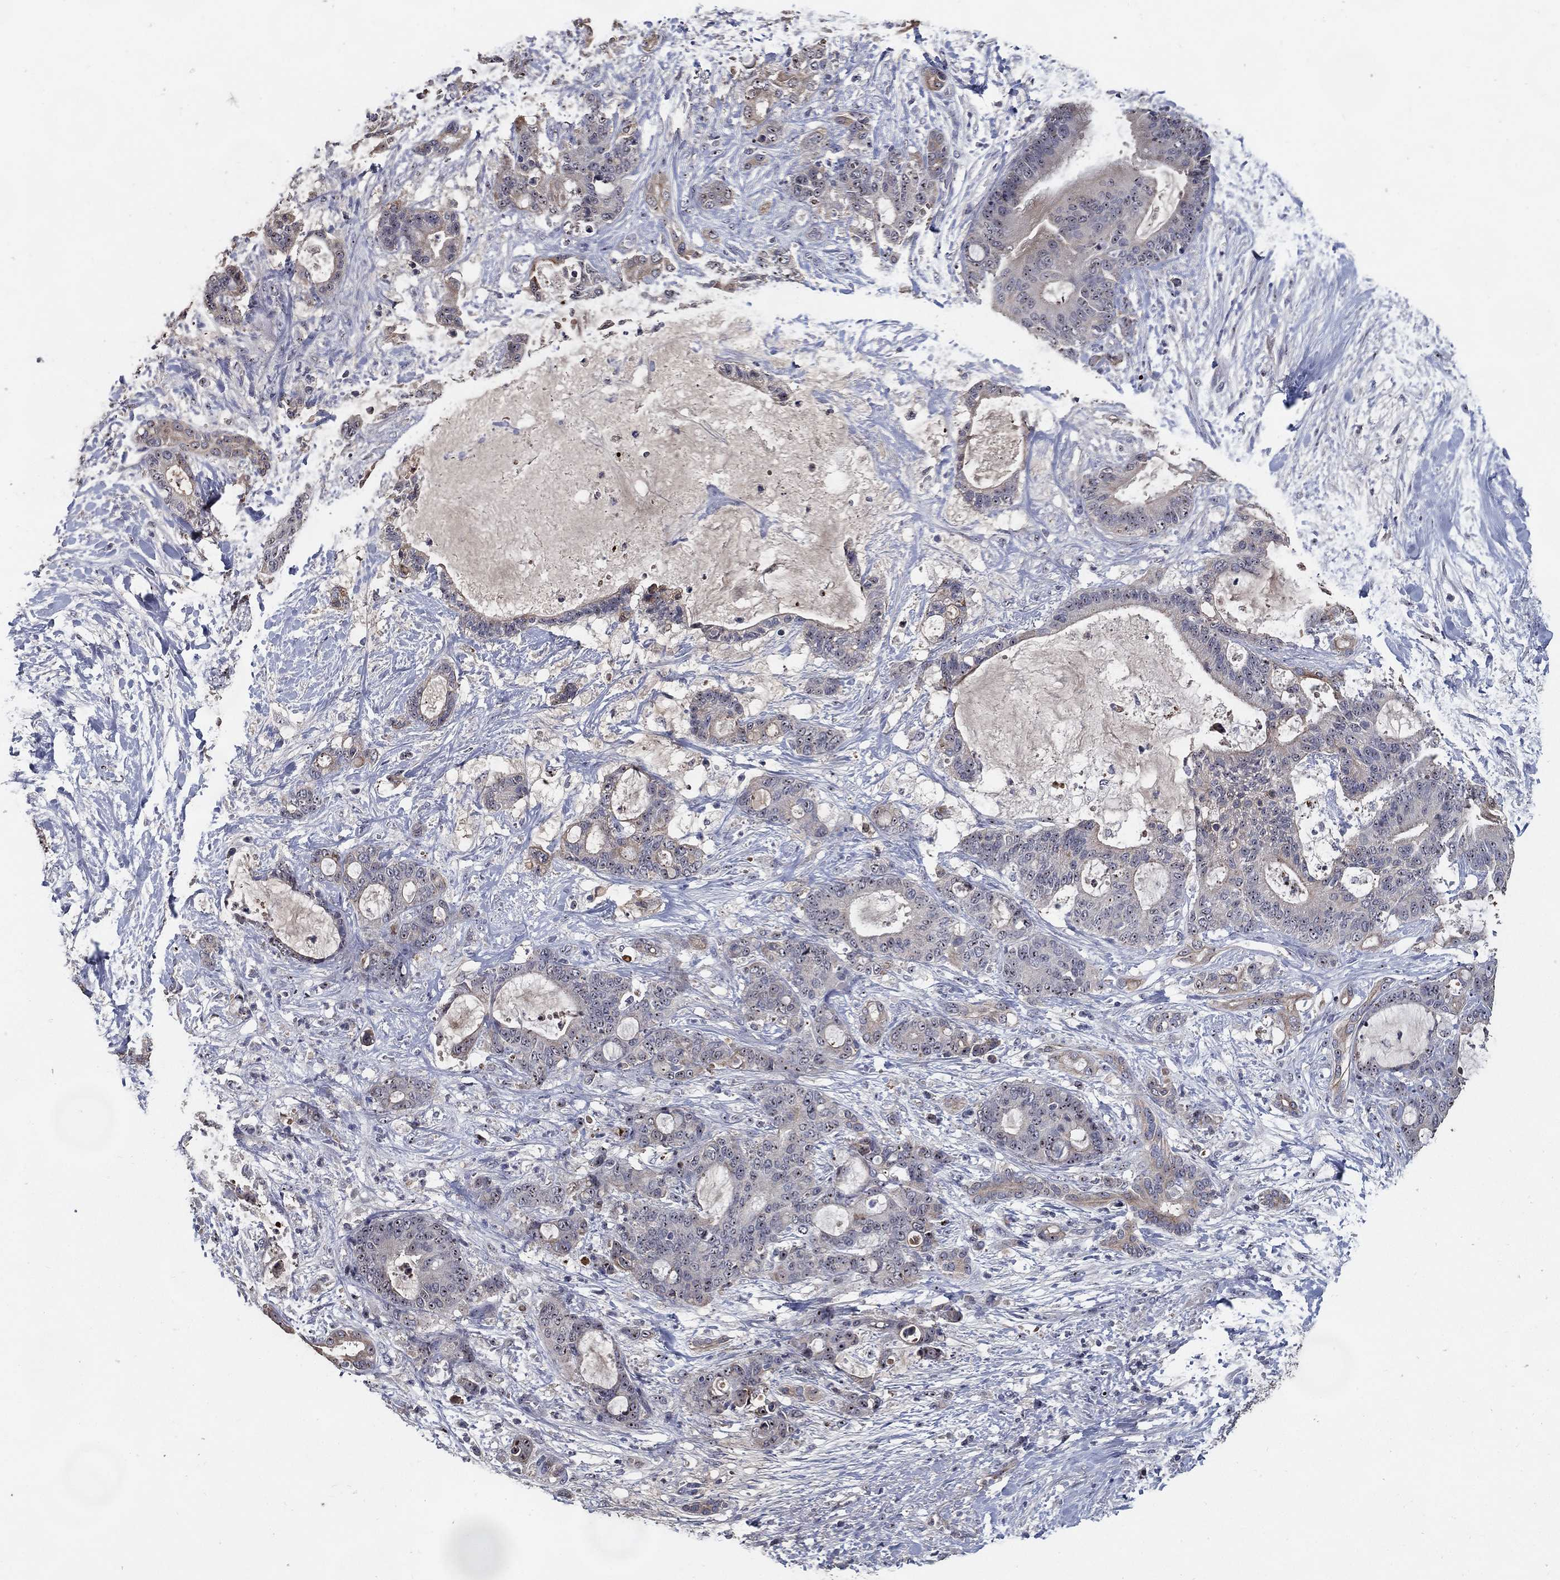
{"staining": {"intensity": "weak", "quantity": "<25%", "location": "cytoplasmic/membranous"}, "tissue": "liver cancer", "cell_type": "Tumor cells", "image_type": "cancer", "snomed": [{"axis": "morphology", "description": "Cholangiocarcinoma"}, {"axis": "topography", "description": "Liver"}], "caption": "The micrograph shows no significant staining in tumor cells of liver cholangiocarcinoma.", "gene": "EFNA1", "patient": {"sex": "female", "age": 73}}